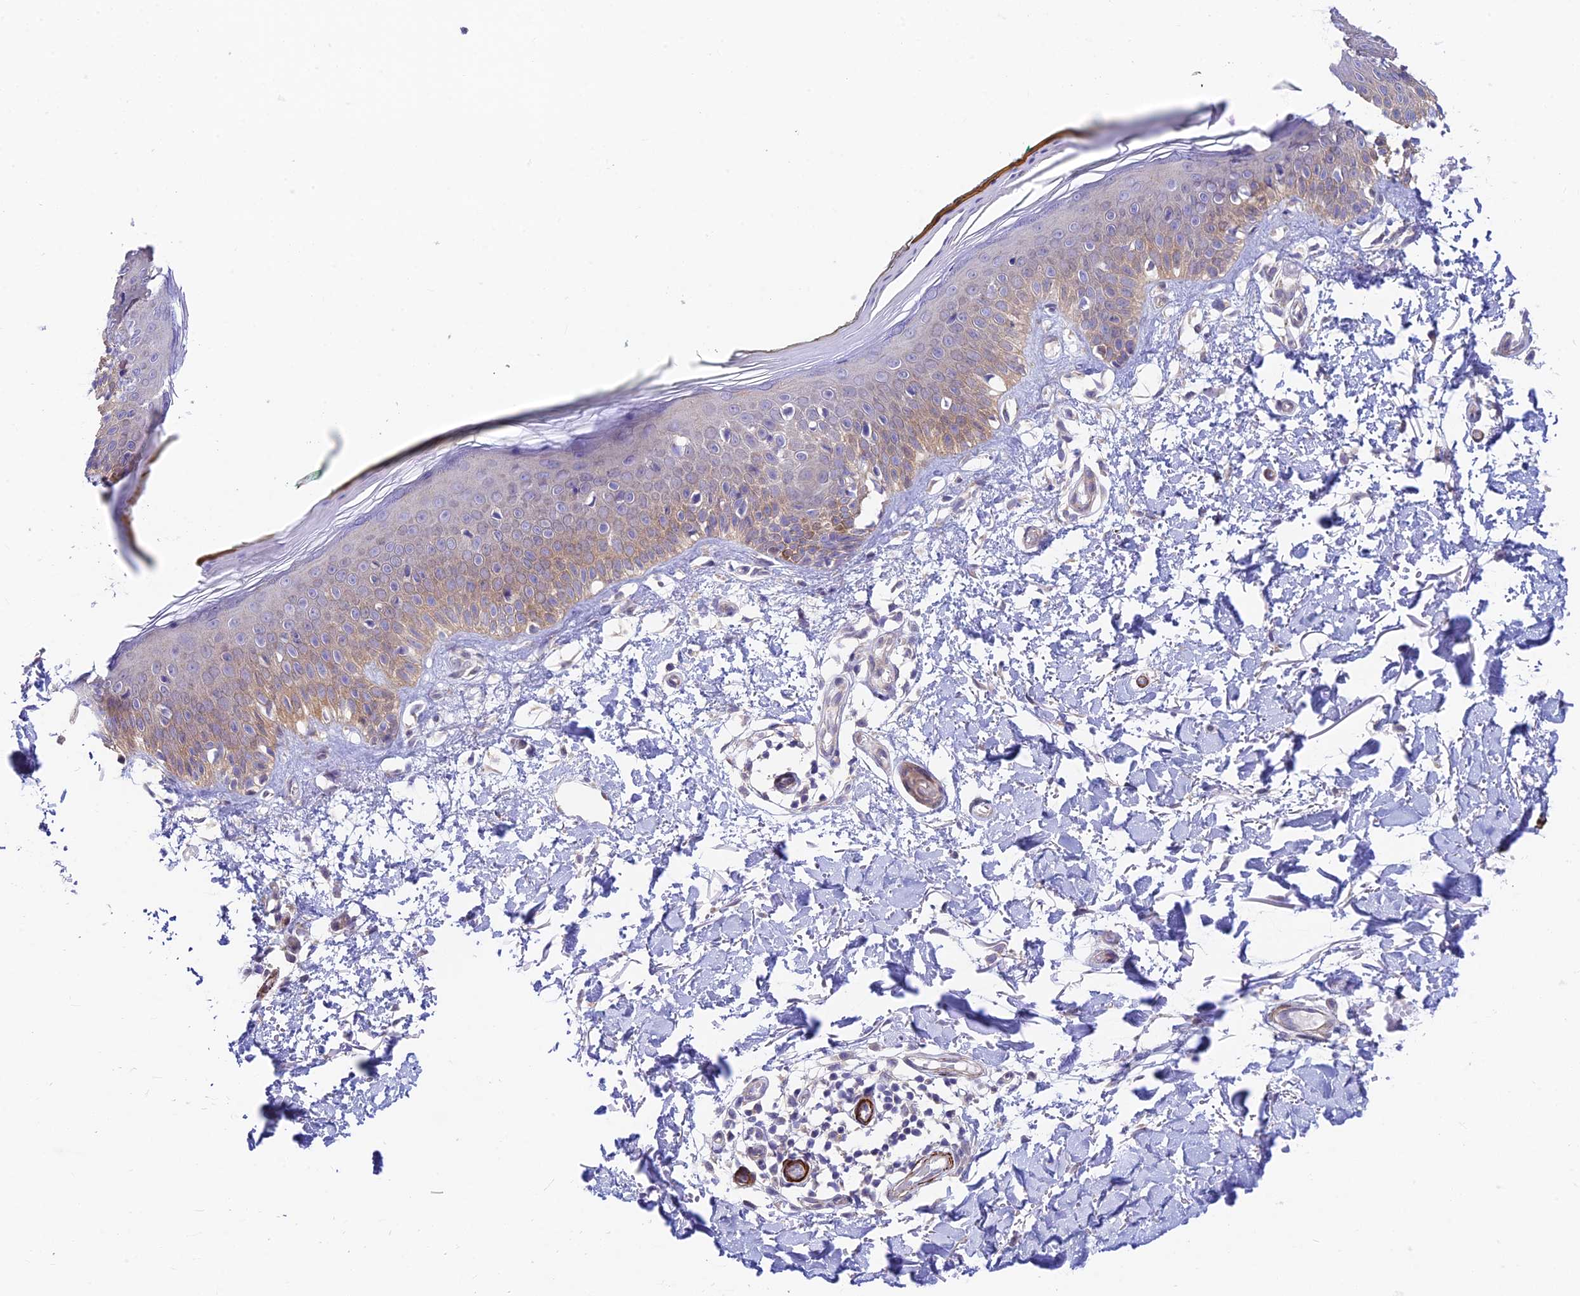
{"staining": {"intensity": "negative", "quantity": "none", "location": "none"}, "tissue": "skin", "cell_type": "Fibroblasts", "image_type": "normal", "snomed": [{"axis": "morphology", "description": "Normal tissue, NOS"}, {"axis": "topography", "description": "Skin"}], "caption": "Immunohistochemical staining of benign human skin shows no significant positivity in fibroblasts.", "gene": "ANKRD50", "patient": {"sex": "male", "age": 62}}